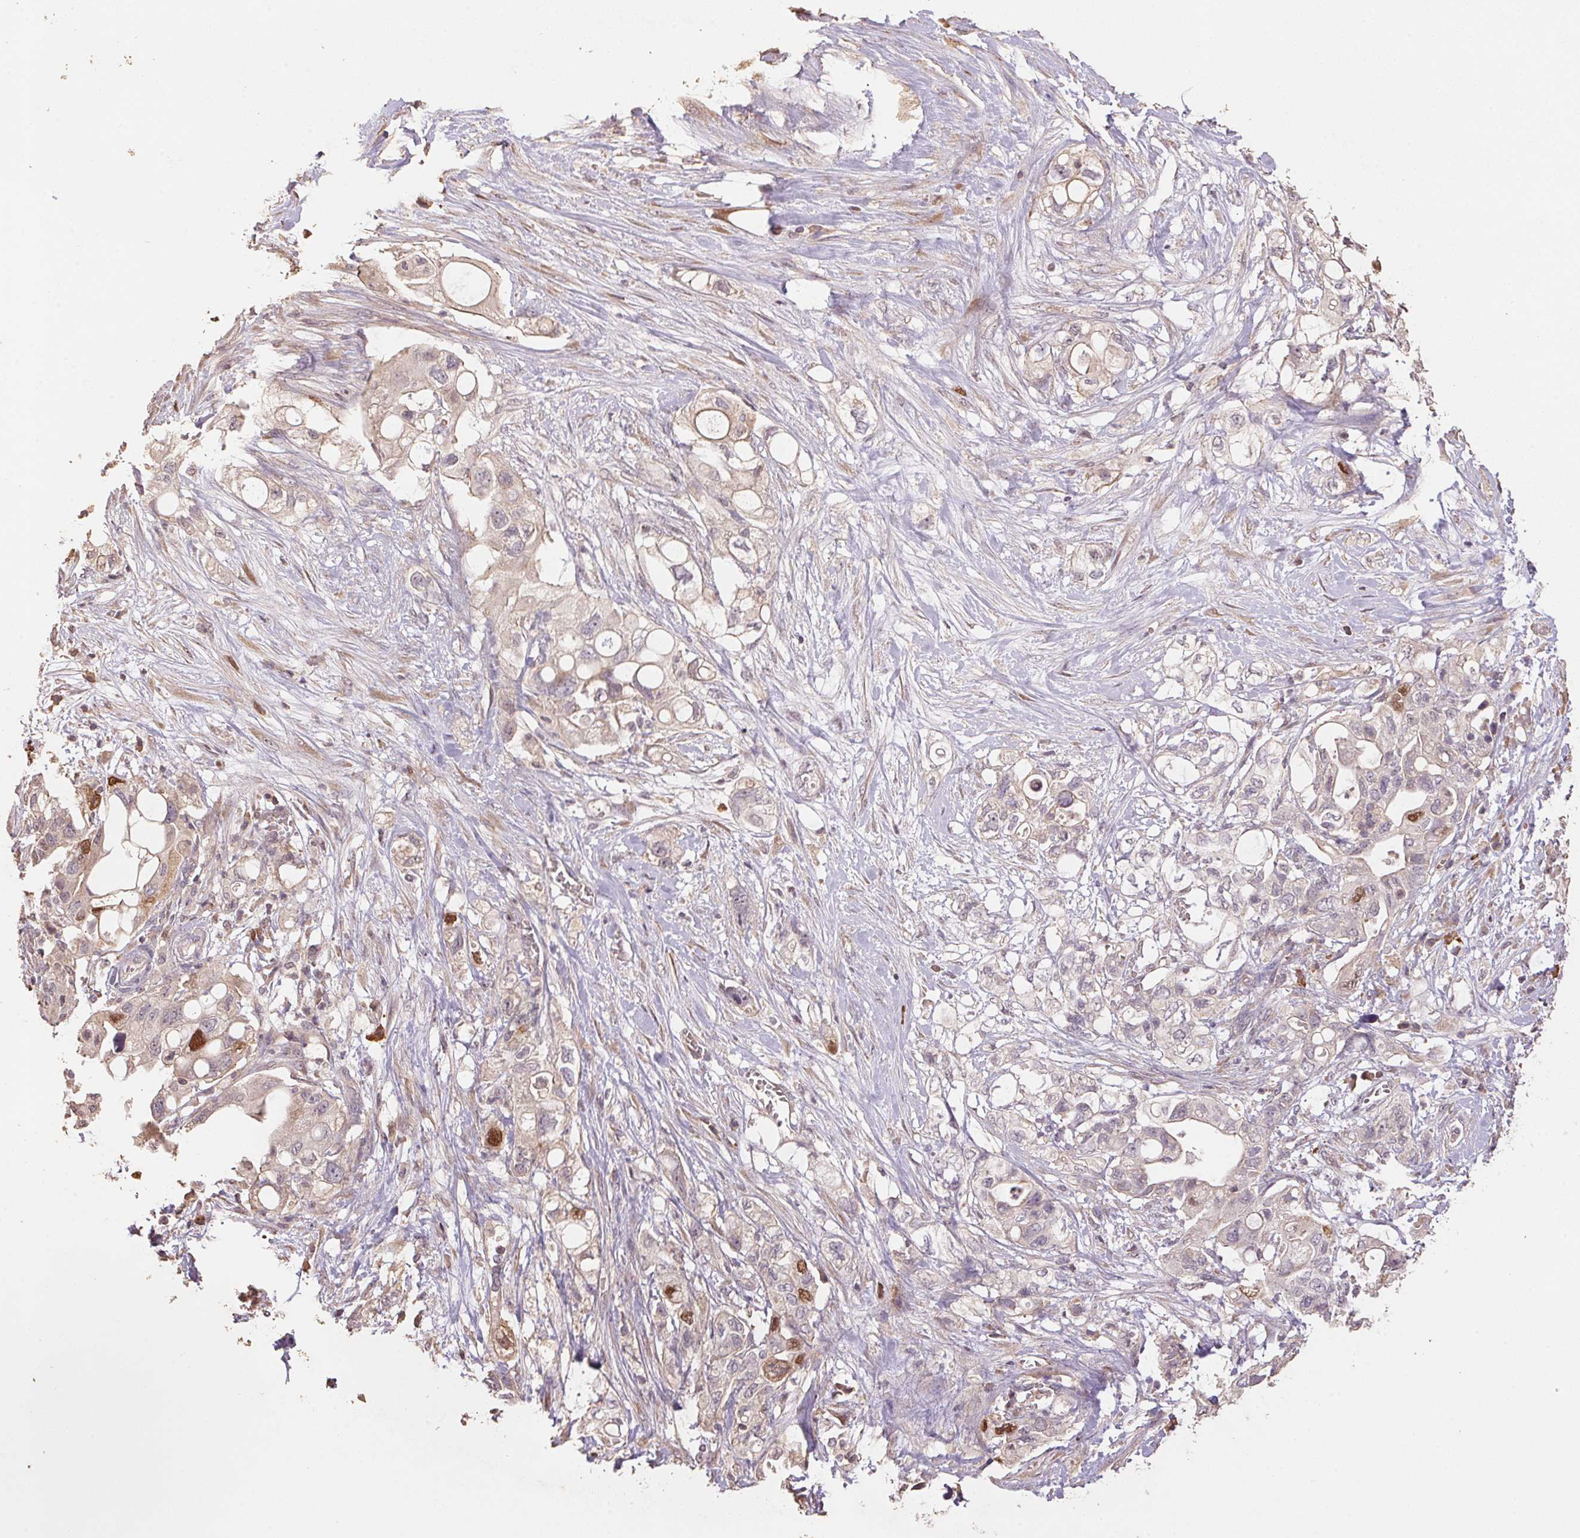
{"staining": {"intensity": "strong", "quantity": "<25%", "location": "nuclear"}, "tissue": "pancreatic cancer", "cell_type": "Tumor cells", "image_type": "cancer", "snomed": [{"axis": "morphology", "description": "Adenocarcinoma, NOS"}, {"axis": "topography", "description": "Pancreas"}], "caption": "Strong nuclear expression is present in about <25% of tumor cells in pancreatic cancer (adenocarcinoma). The staining was performed using DAB to visualize the protein expression in brown, while the nuclei were stained in blue with hematoxylin (Magnification: 20x).", "gene": "CENPF", "patient": {"sex": "female", "age": 72}}